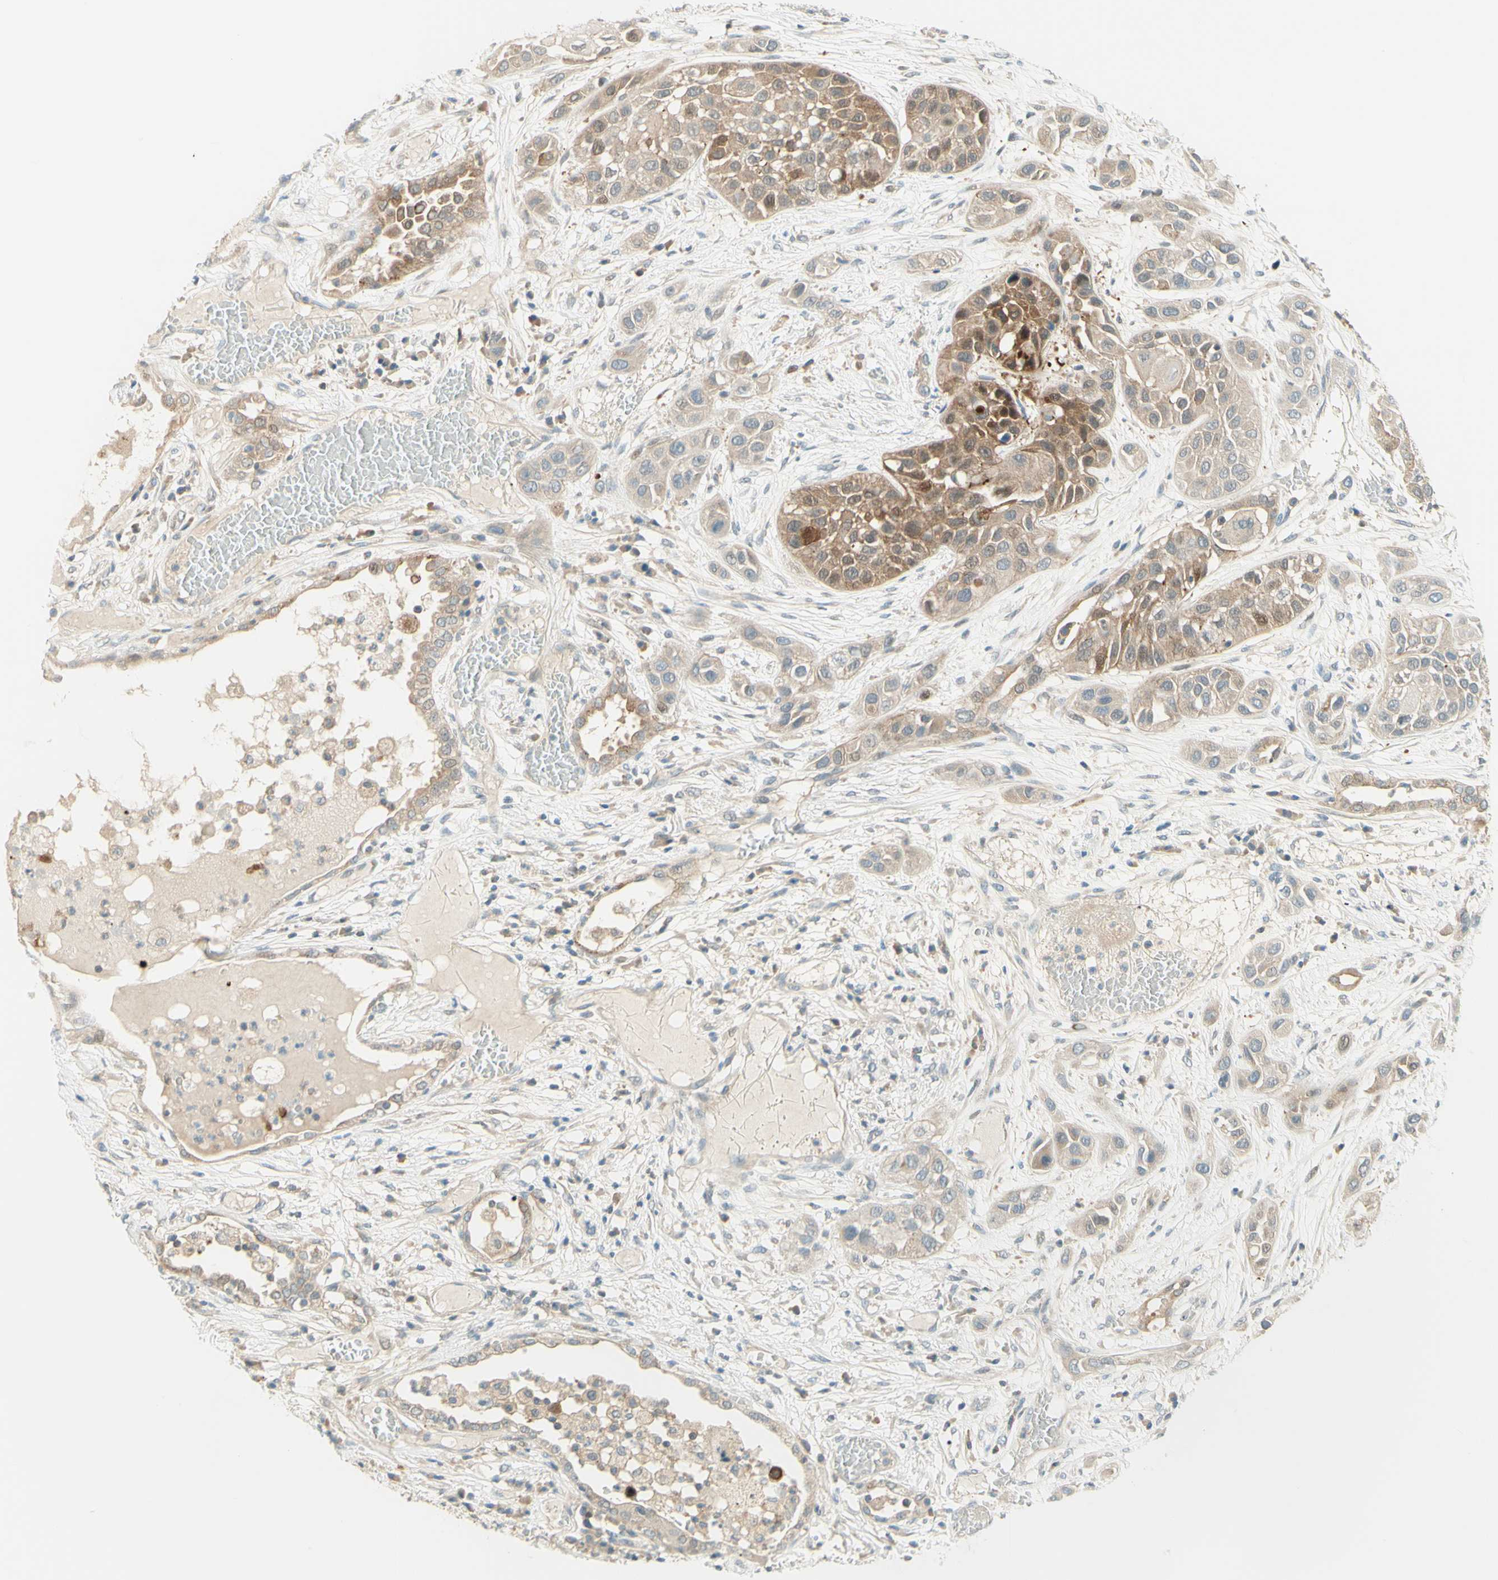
{"staining": {"intensity": "moderate", "quantity": "25%-75%", "location": "cytoplasmic/membranous"}, "tissue": "lung cancer", "cell_type": "Tumor cells", "image_type": "cancer", "snomed": [{"axis": "morphology", "description": "Squamous cell carcinoma, NOS"}, {"axis": "topography", "description": "Lung"}], "caption": "Human lung cancer (squamous cell carcinoma) stained with a brown dye reveals moderate cytoplasmic/membranous positive positivity in approximately 25%-75% of tumor cells.", "gene": "PROM1", "patient": {"sex": "male", "age": 71}}